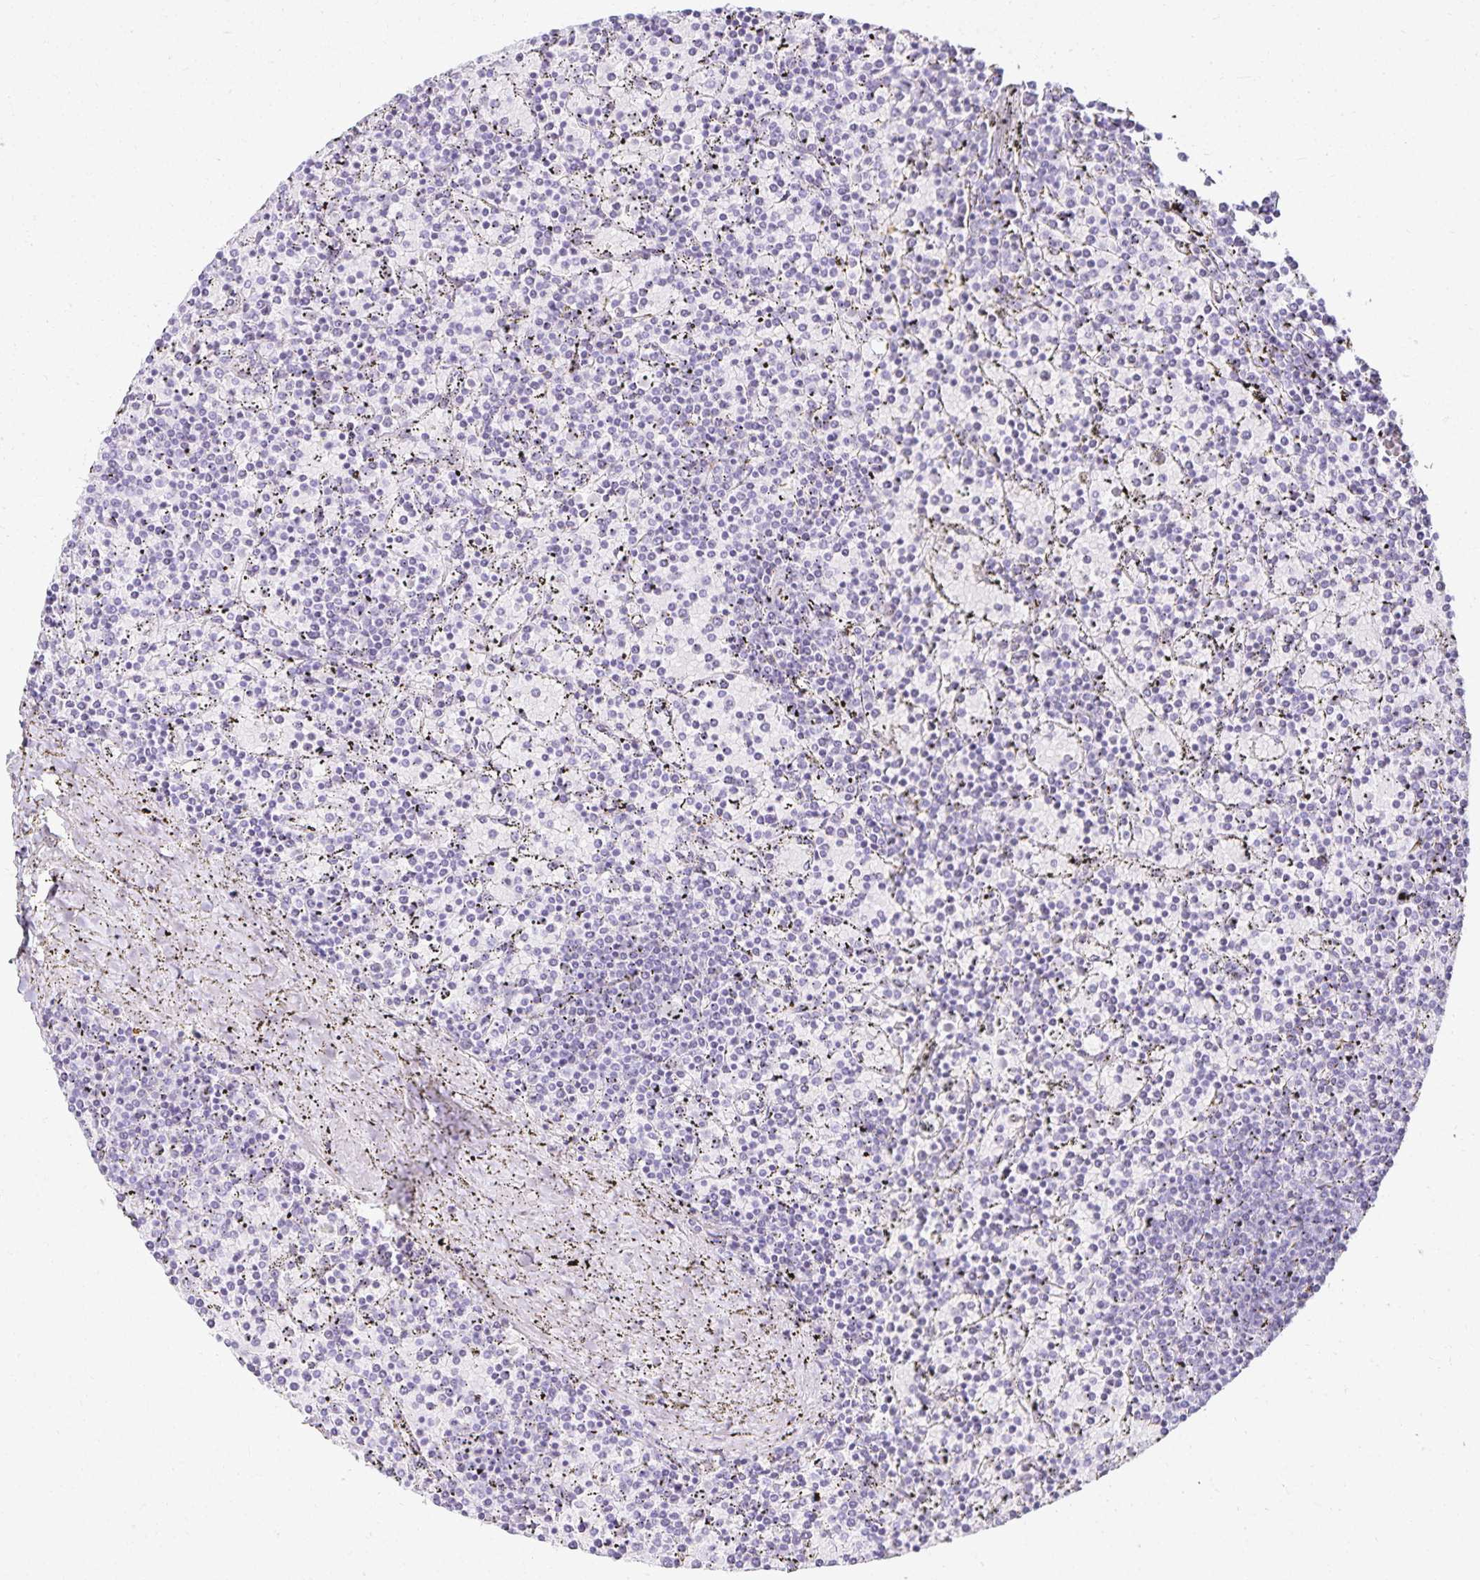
{"staining": {"intensity": "negative", "quantity": "none", "location": "none"}, "tissue": "lymphoma", "cell_type": "Tumor cells", "image_type": "cancer", "snomed": [{"axis": "morphology", "description": "Malignant lymphoma, non-Hodgkin's type, Low grade"}, {"axis": "topography", "description": "Spleen"}], "caption": "This photomicrograph is of malignant lymphoma, non-Hodgkin's type (low-grade) stained with immunohistochemistry to label a protein in brown with the nuclei are counter-stained blue. There is no expression in tumor cells.", "gene": "GP2", "patient": {"sex": "female", "age": 77}}